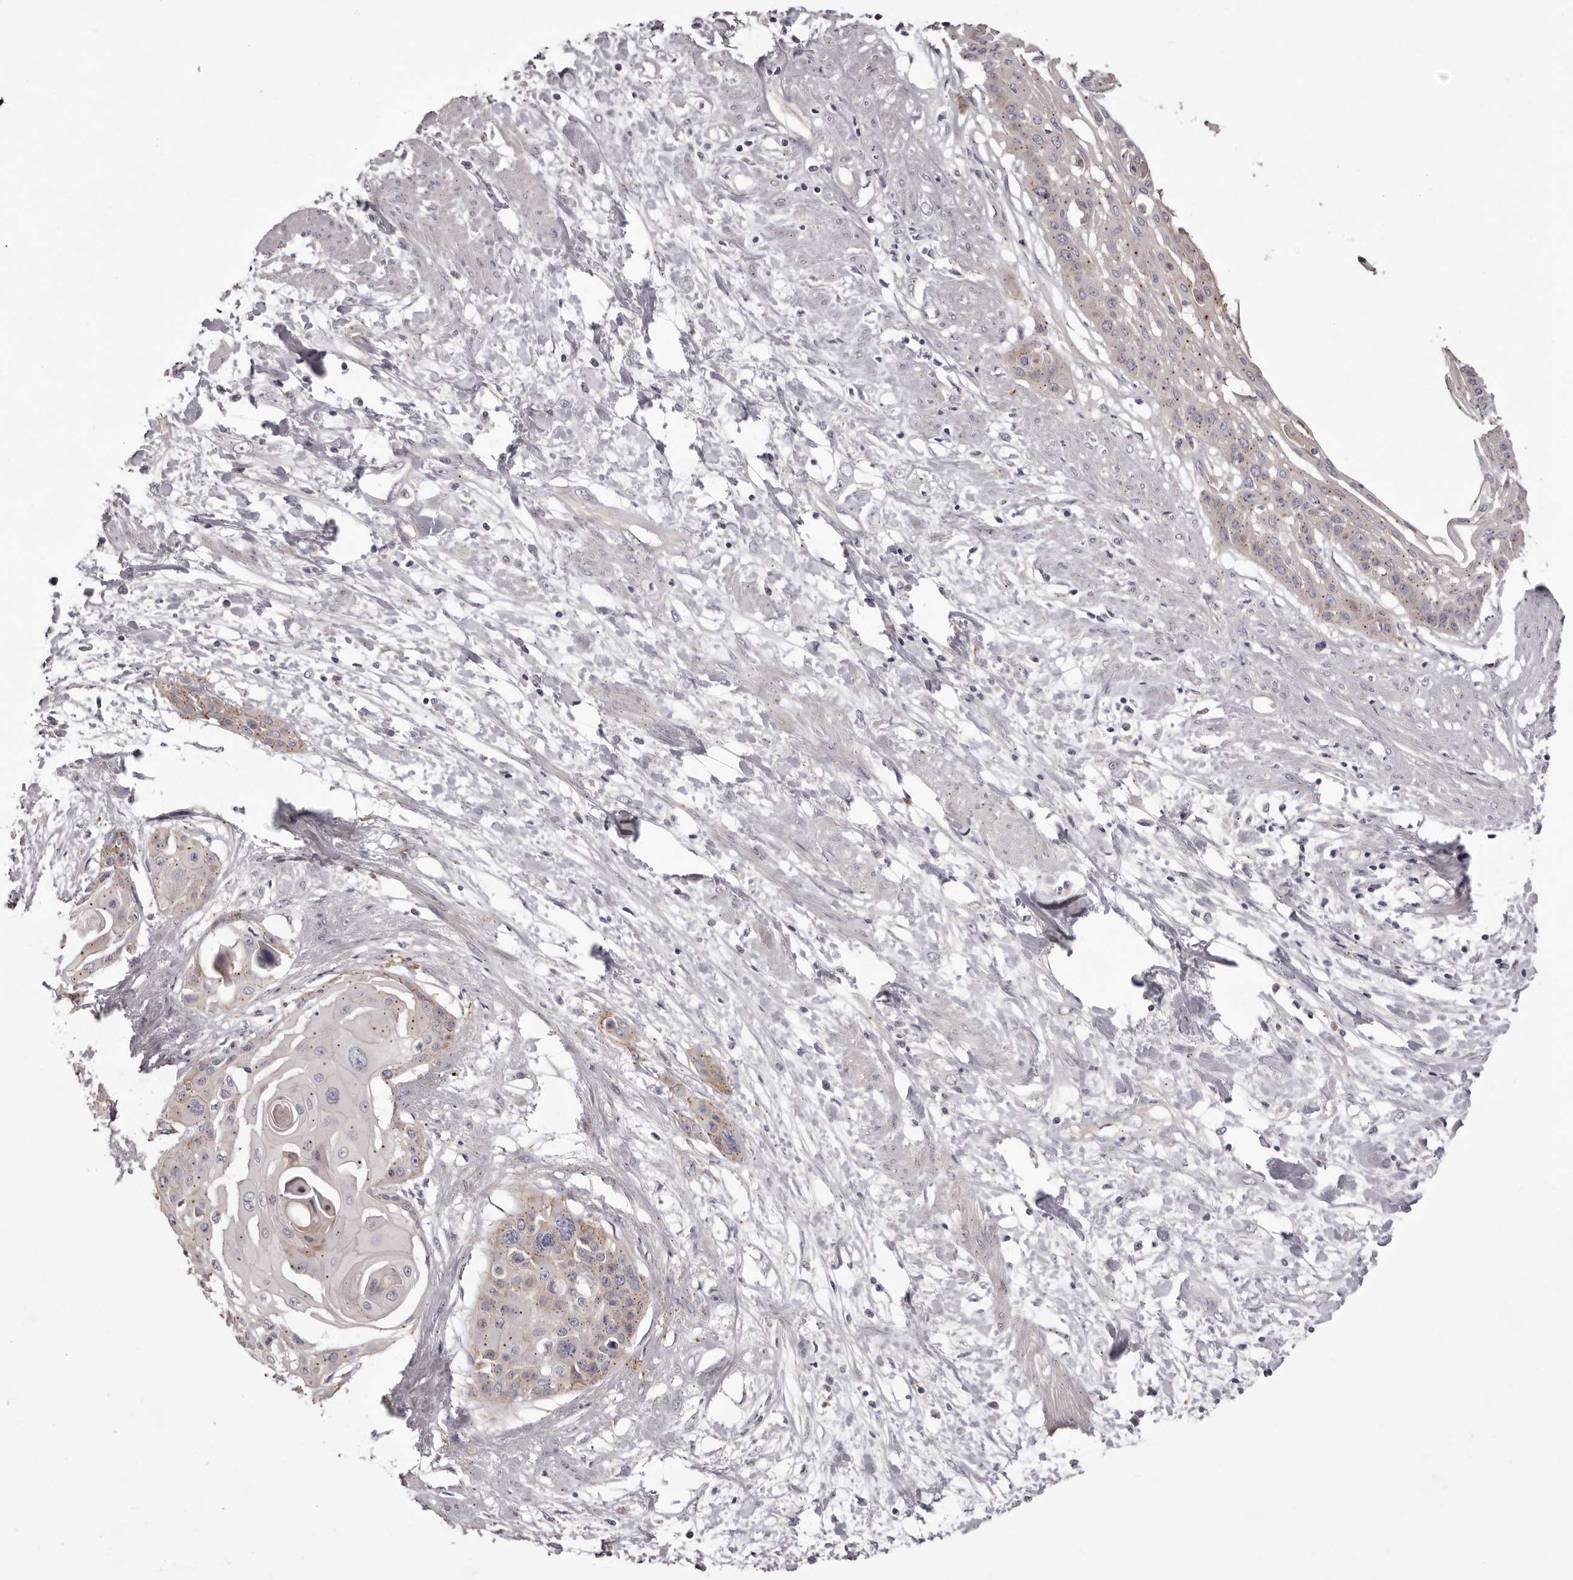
{"staining": {"intensity": "weak", "quantity": "<25%", "location": "cytoplasmic/membranous"}, "tissue": "cervical cancer", "cell_type": "Tumor cells", "image_type": "cancer", "snomed": [{"axis": "morphology", "description": "Squamous cell carcinoma, NOS"}, {"axis": "topography", "description": "Cervix"}], "caption": "This is a micrograph of immunohistochemistry staining of cervical cancer, which shows no staining in tumor cells.", "gene": "PEG10", "patient": {"sex": "female", "age": 57}}